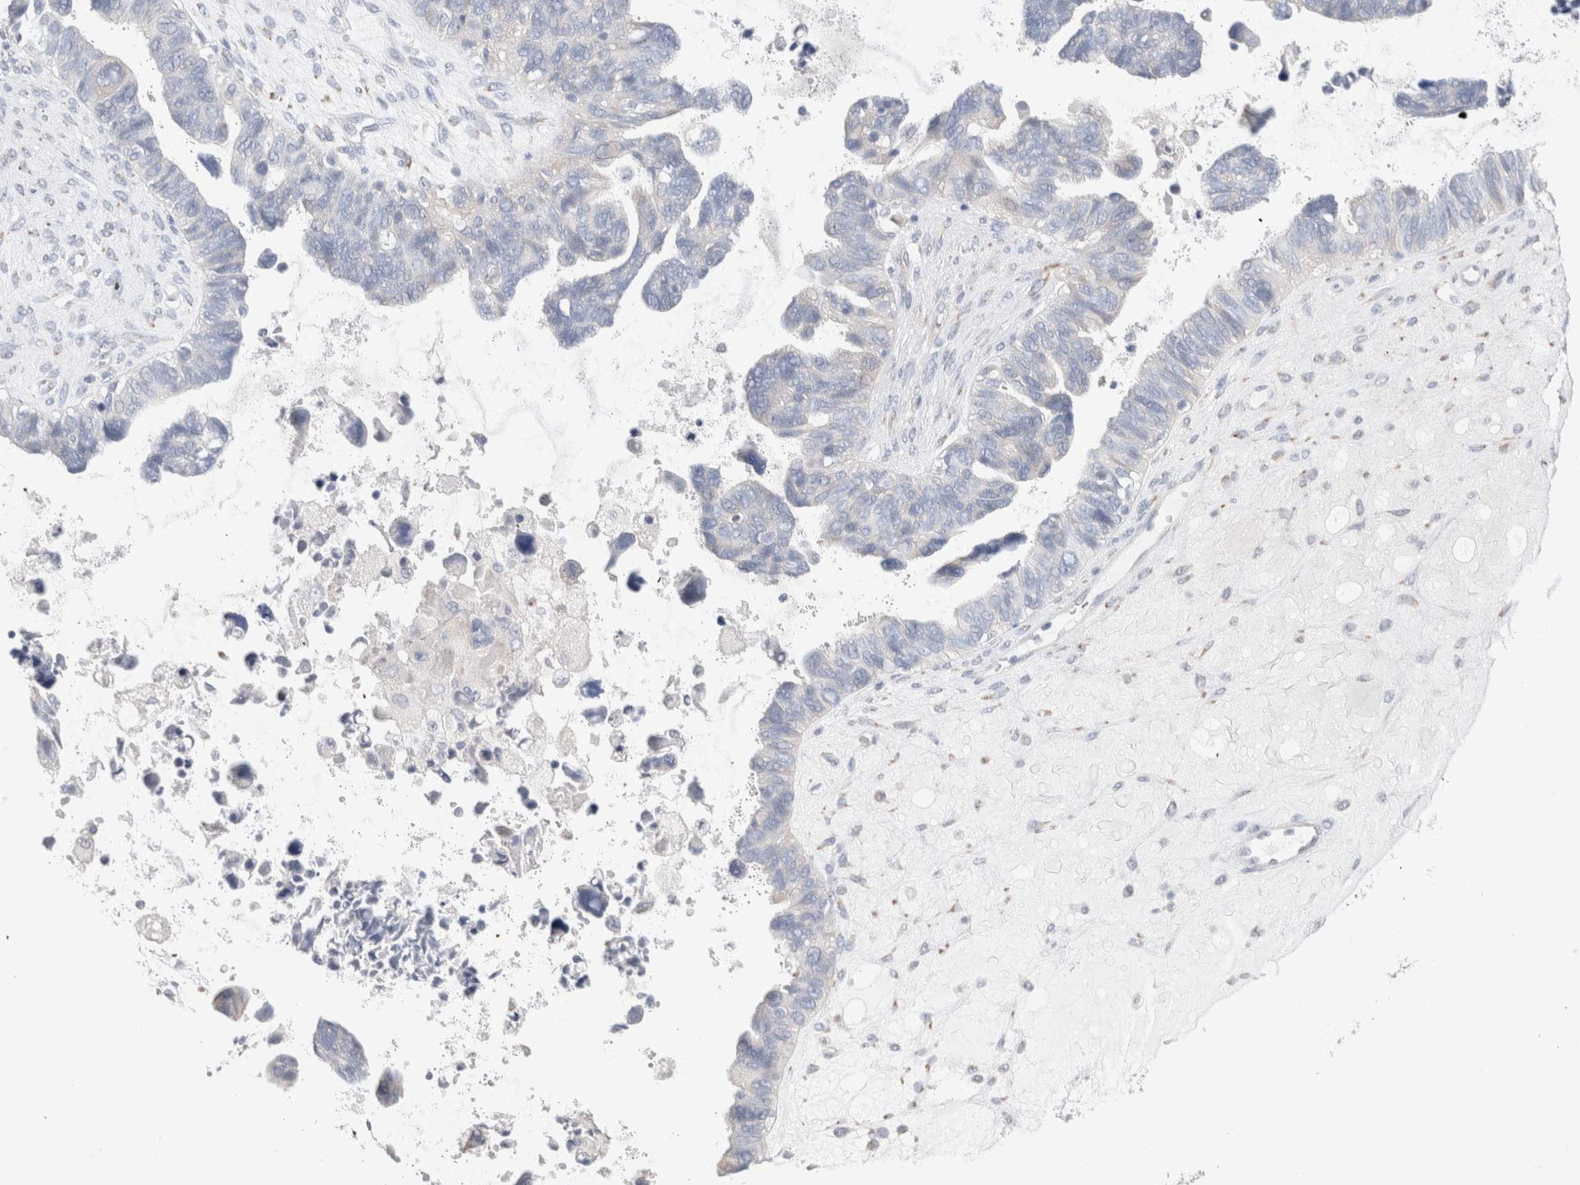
{"staining": {"intensity": "negative", "quantity": "none", "location": "none"}, "tissue": "ovarian cancer", "cell_type": "Tumor cells", "image_type": "cancer", "snomed": [{"axis": "morphology", "description": "Cystadenocarcinoma, serous, NOS"}, {"axis": "topography", "description": "Ovary"}], "caption": "The image reveals no significant staining in tumor cells of ovarian cancer. (Immunohistochemistry (ihc), brightfield microscopy, high magnification).", "gene": "NDOR1", "patient": {"sex": "female", "age": 79}}